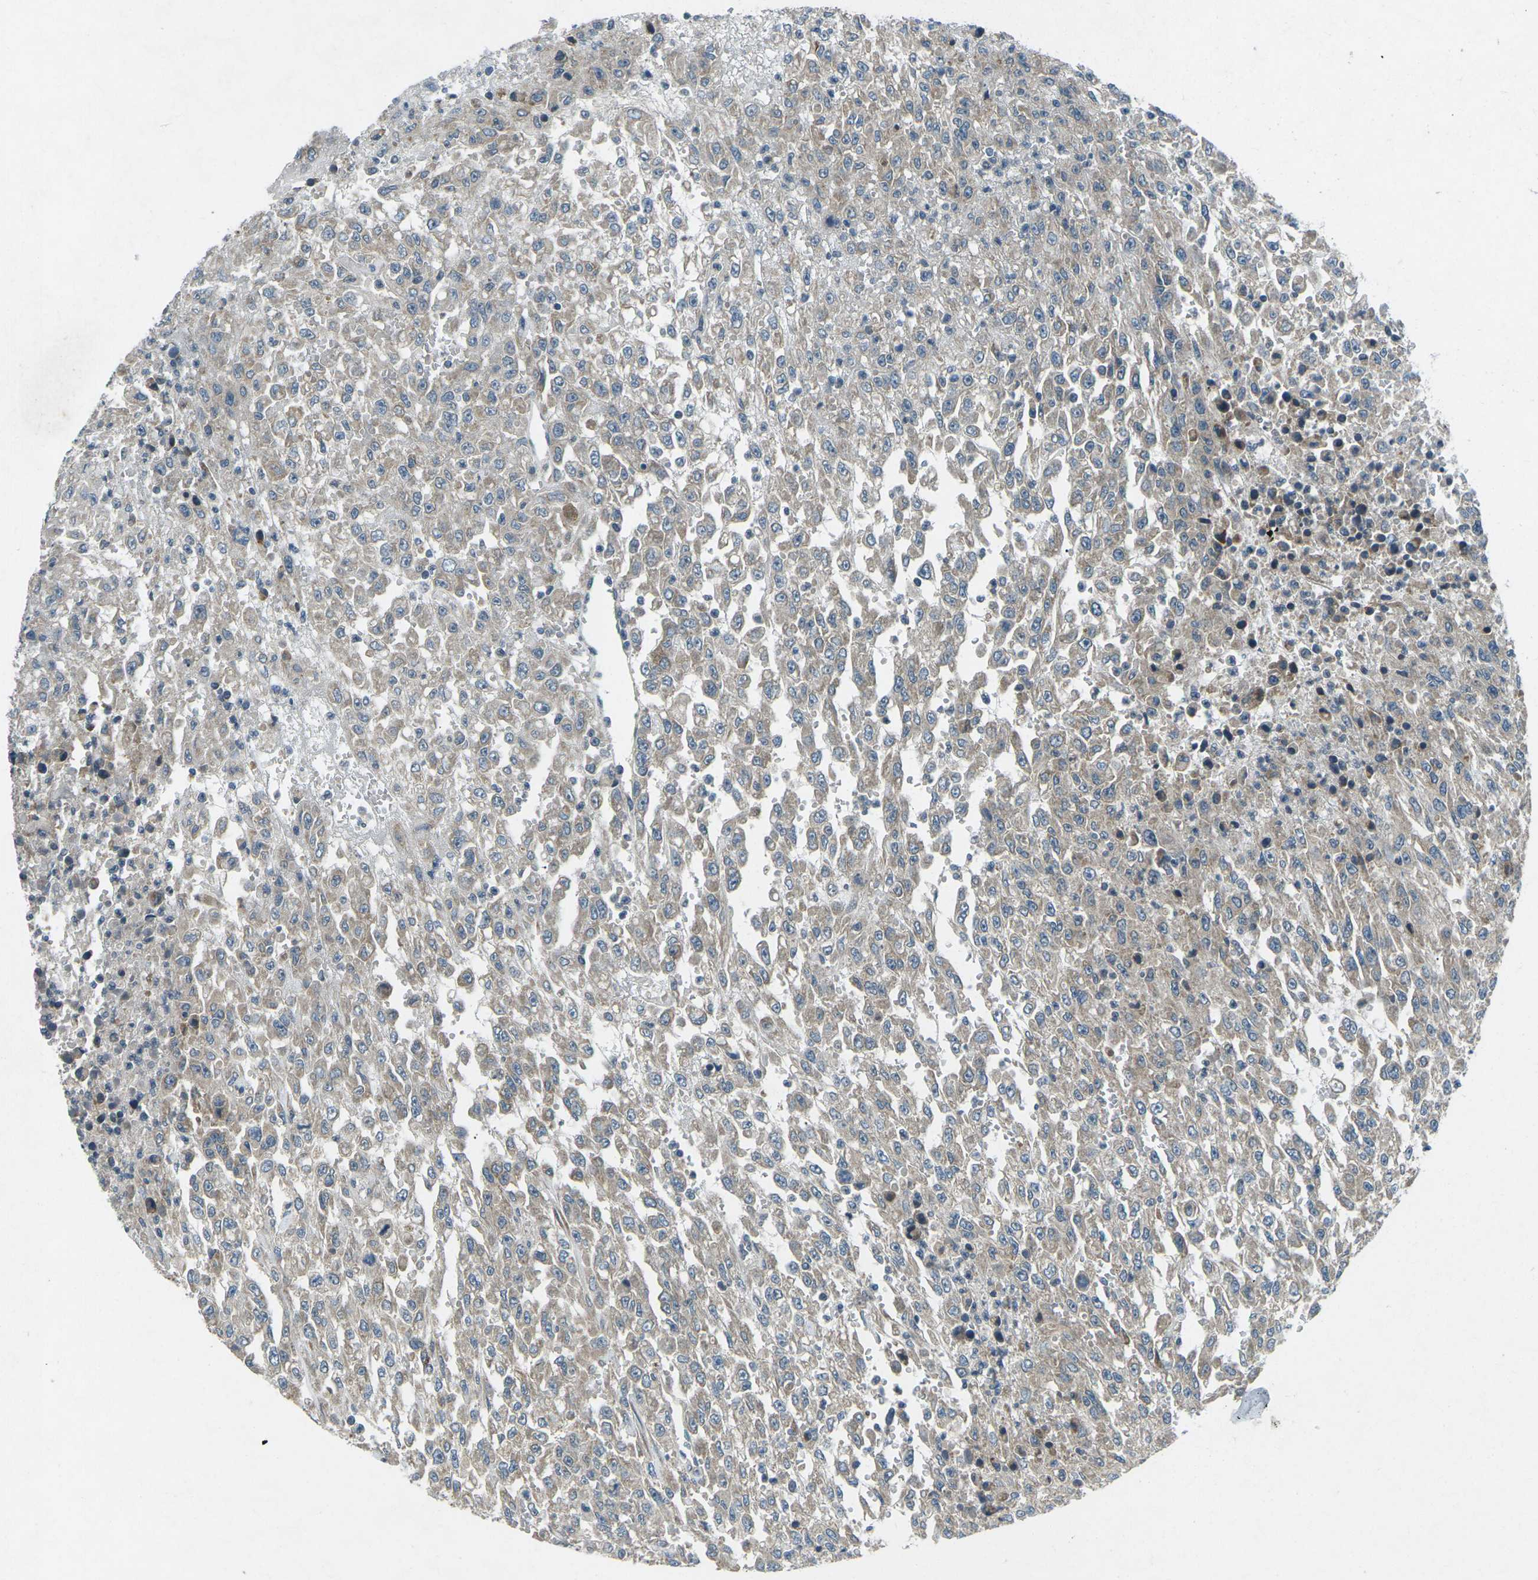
{"staining": {"intensity": "weak", "quantity": "<25%", "location": "cytoplasmic/membranous"}, "tissue": "urothelial cancer", "cell_type": "Tumor cells", "image_type": "cancer", "snomed": [{"axis": "morphology", "description": "Urothelial carcinoma, High grade"}, {"axis": "topography", "description": "Urinary bladder"}], "caption": "IHC image of neoplastic tissue: human urothelial cancer stained with DAB (3,3'-diaminobenzidine) reveals no significant protein staining in tumor cells.", "gene": "CDK16", "patient": {"sex": "male", "age": 46}}